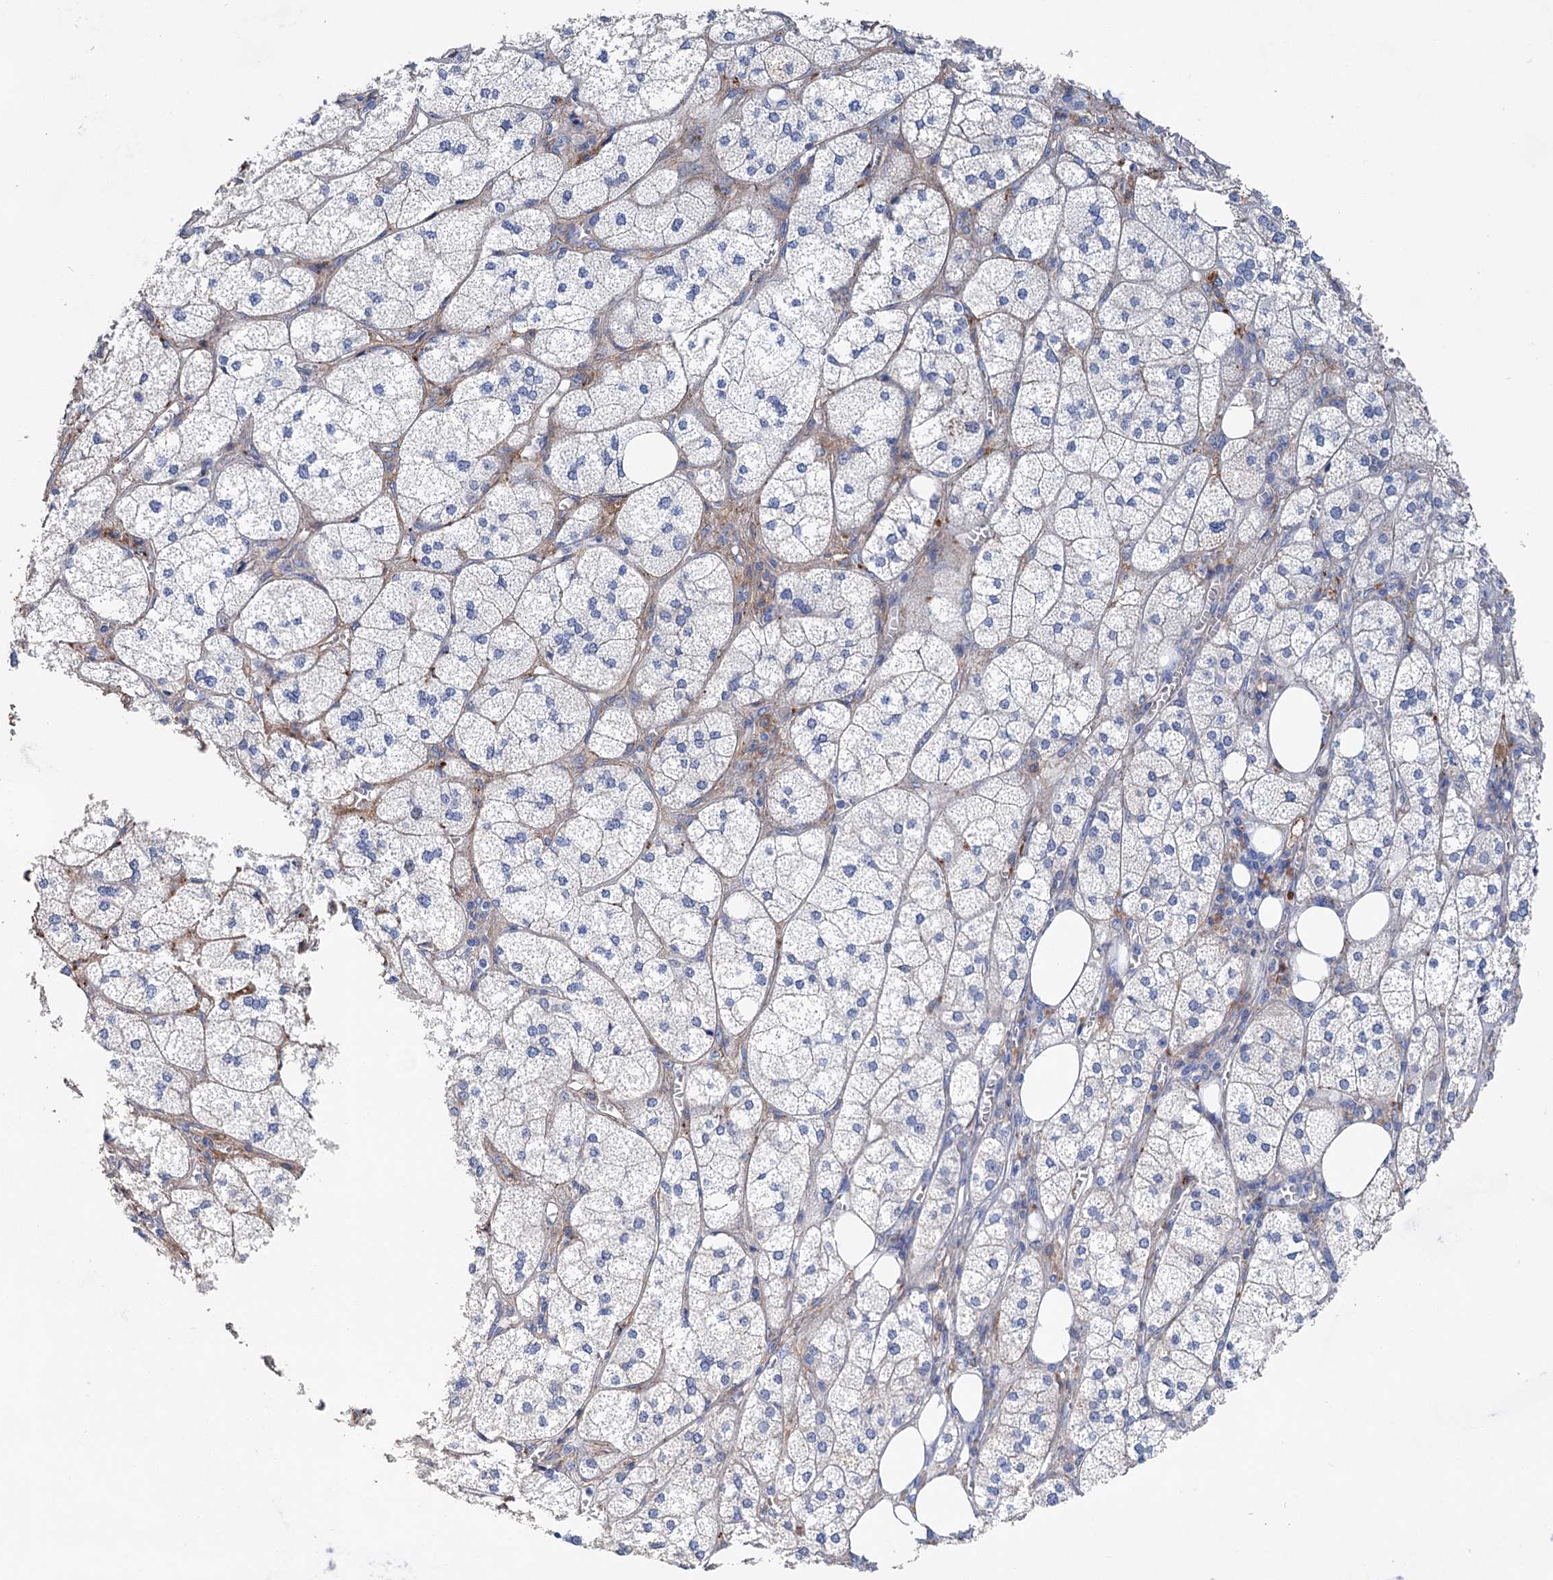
{"staining": {"intensity": "moderate", "quantity": "<25%", "location": "cytoplasmic/membranous"}, "tissue": "adrenal gland", "cell_type": "Glandular cells", "image_type": "normal", "snomed": [{"axis": "morphology", "description": "Normal tissue, NOS"}, {"axis": "topography", "description": "Adrenal gland"}], "caption": "Immunohistochemistry (DAB (3,3'-diaminobenzidine)) staining of benign adrenal gland demonstrates moderate cytoplasmic/membranous protein positivity in about <25% of glandular cells.", "gene": "GPR155", "patient": {"sex": "female", "age": 61}}